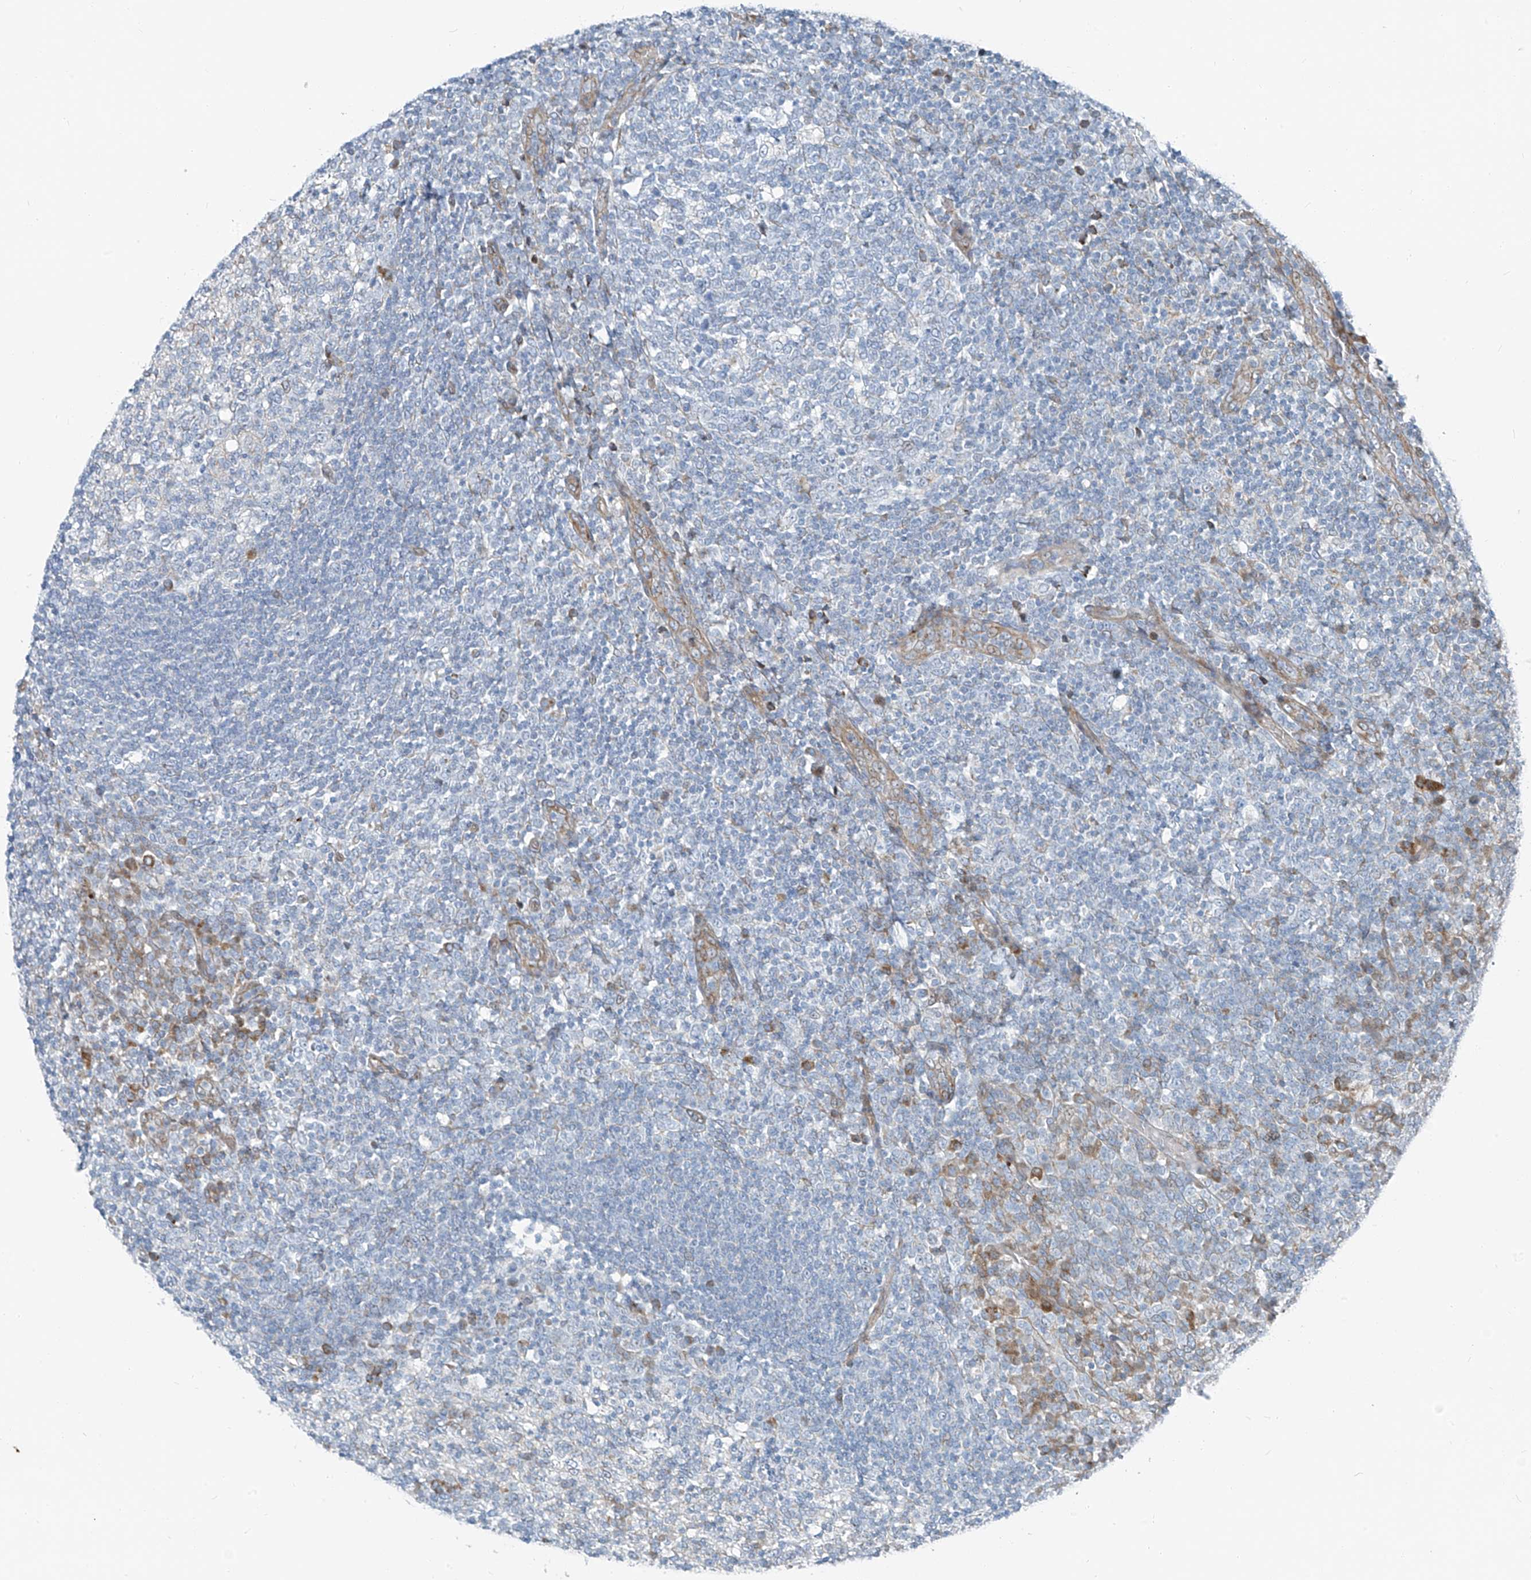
{"staining": {"intensity": "negative", "quantity": "none", "location": "none"}, "tissue": "tonsil", "cell_type": "Germinal center cells", "image_type": "normal", "snomed": [{"axis": "morphology", "description": "Normal tissue, NOS"}, {"axis": "topography", "description": "Tonsil"}], "caption": "Immunohistochemistry of unremarkable human tonsil exhibits no positivity in germinal center cells.", "gene": "HIC2", "patient": {"sex": "female", "age": 19}}